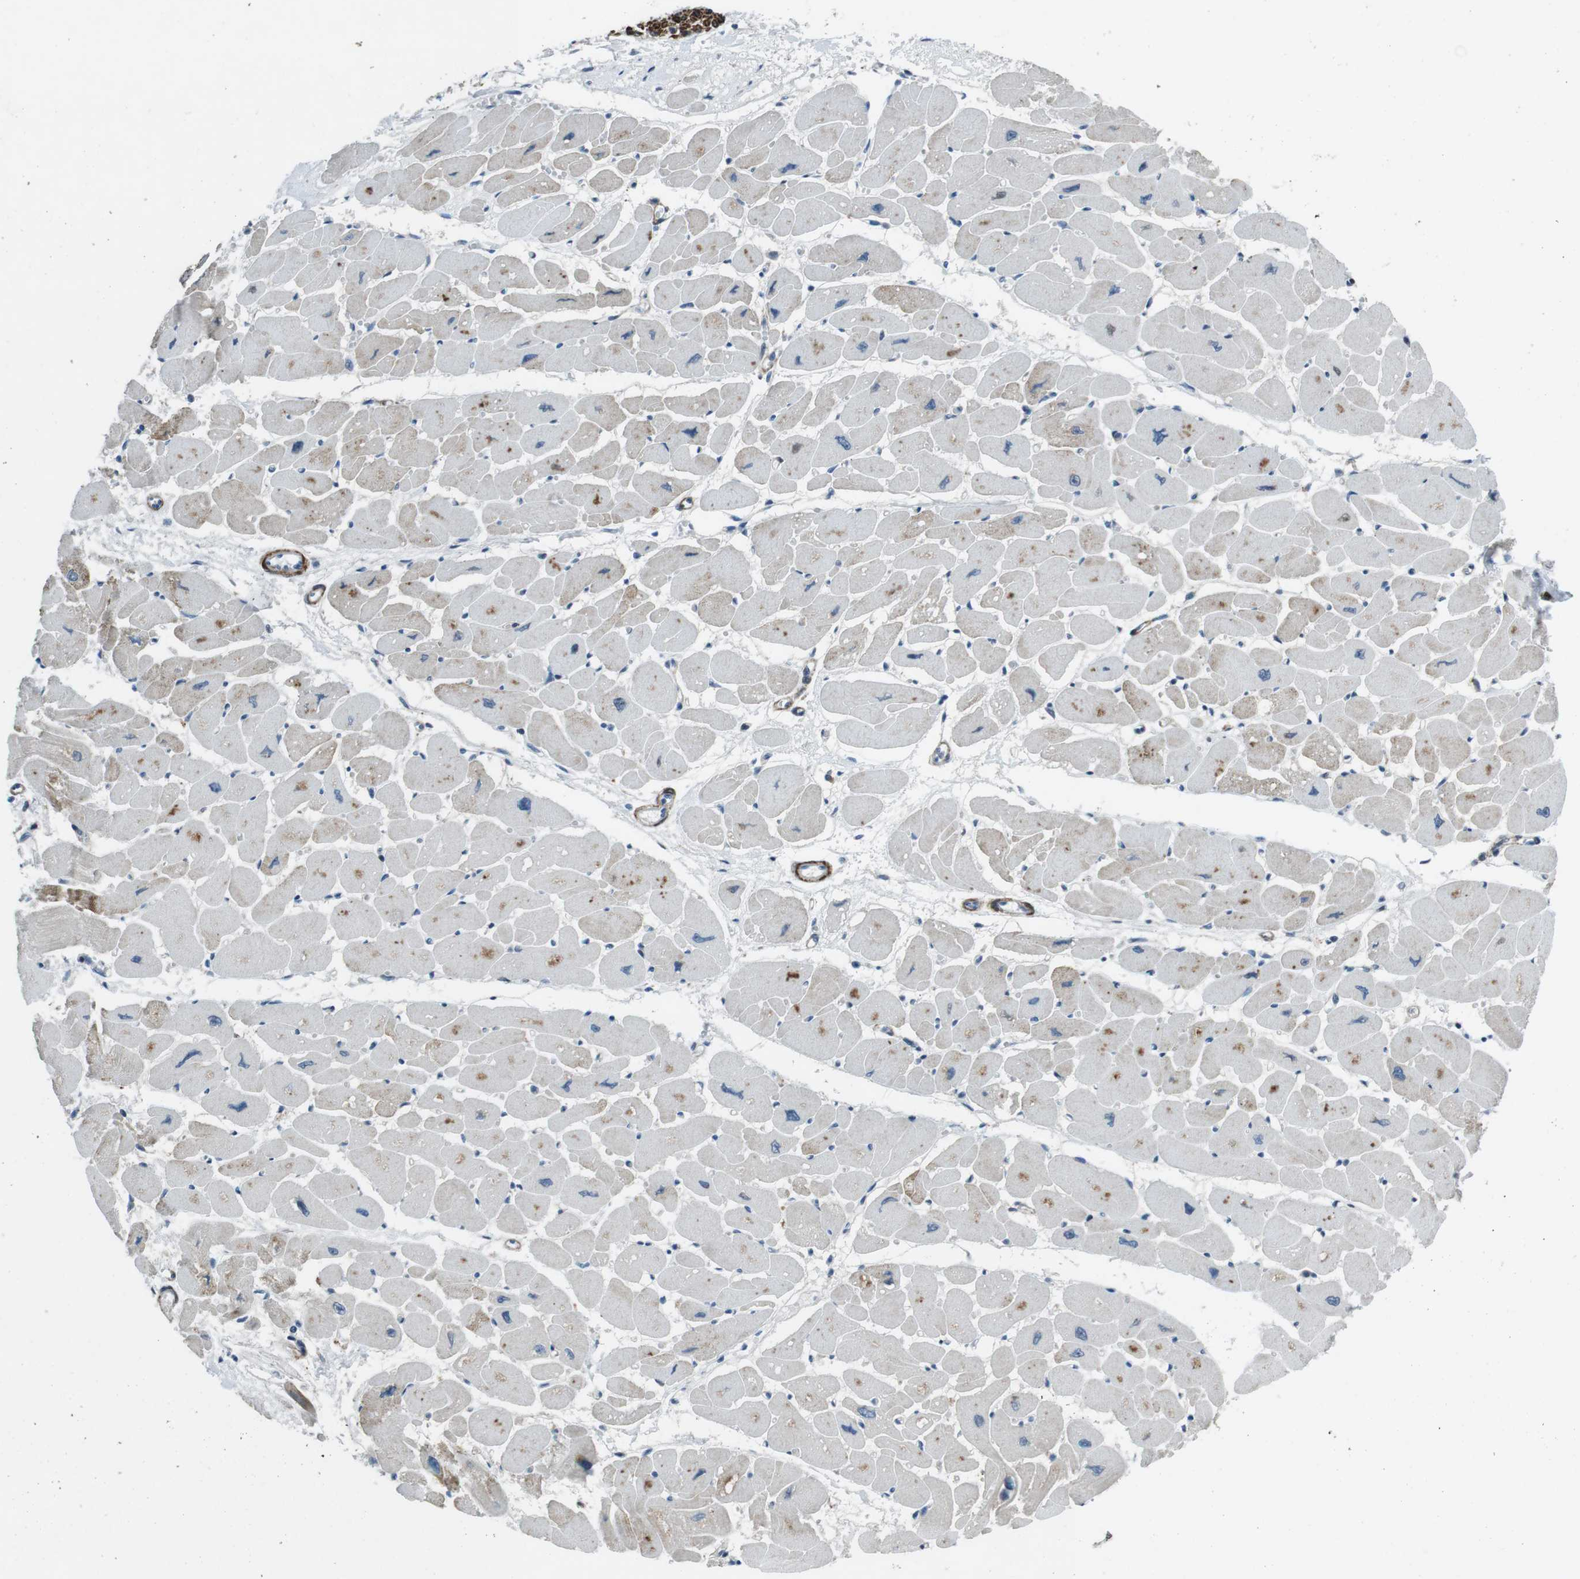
{"staining": {"intensity": "moderate", "quantity": "25%-75%", "location": "cytoplasmic/membranous,nuclear"}, "tissue": "heart muscle", "cell_type": "Cardiomyocytes", "image_type": "normal", "snomed": [{"axis": "morphology", "description": "Normal tissue, NOS"}, {"axis": "topography", "description": "Heart"}], "caption": "This micrograph displays immunohistochemistry (IHC) staining of unremarkable heart muscle, with medium moderate cytoplasmic/membranous,nuclear expression in approximately 25%-75% of cardiomyocytes.", "gene": "PBRM1", "patient": {"sex": "female", "age": 54}}